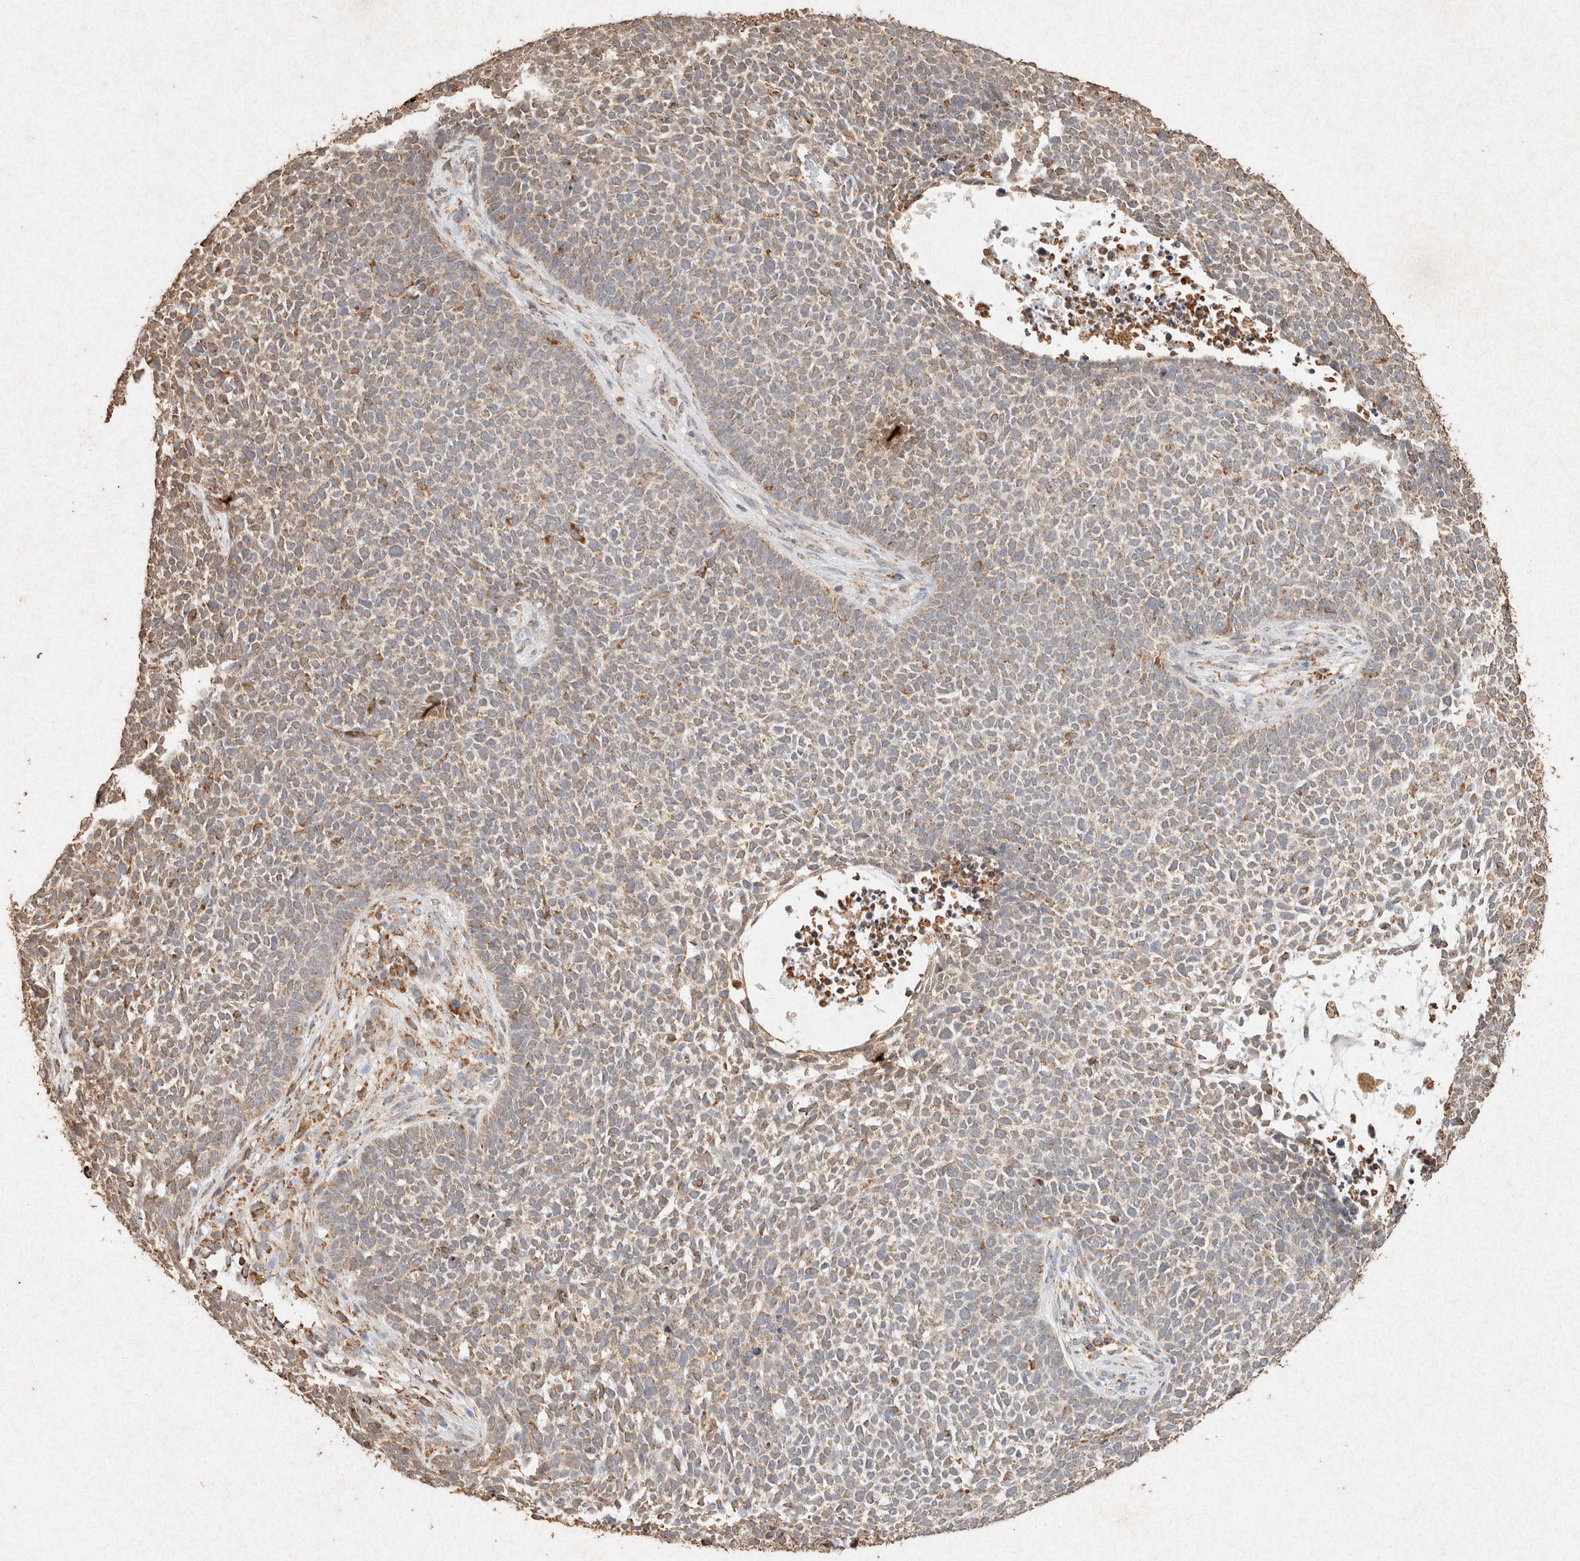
{"staining": {"intensity": "weak", "quantity": ">75%", "location": "cytoplasmic/membranous"}, "tissue": "skin cancer", "cell_type": "Tumor cells", "image_type": "cancer", "snomed": [{"axis": "morphology", "description": "Basal cell carcinoma"}, {"axis": "topography", "description": "Skin"}], "caption": "Basal cell carcinoma (skin) stained for a protein (brown) reveals weak cytoplasmic/membranous positive positivity in about >75% of tumor cells.", "gene": "SDC2", "patient": {"sex": "female", "age": 84}}